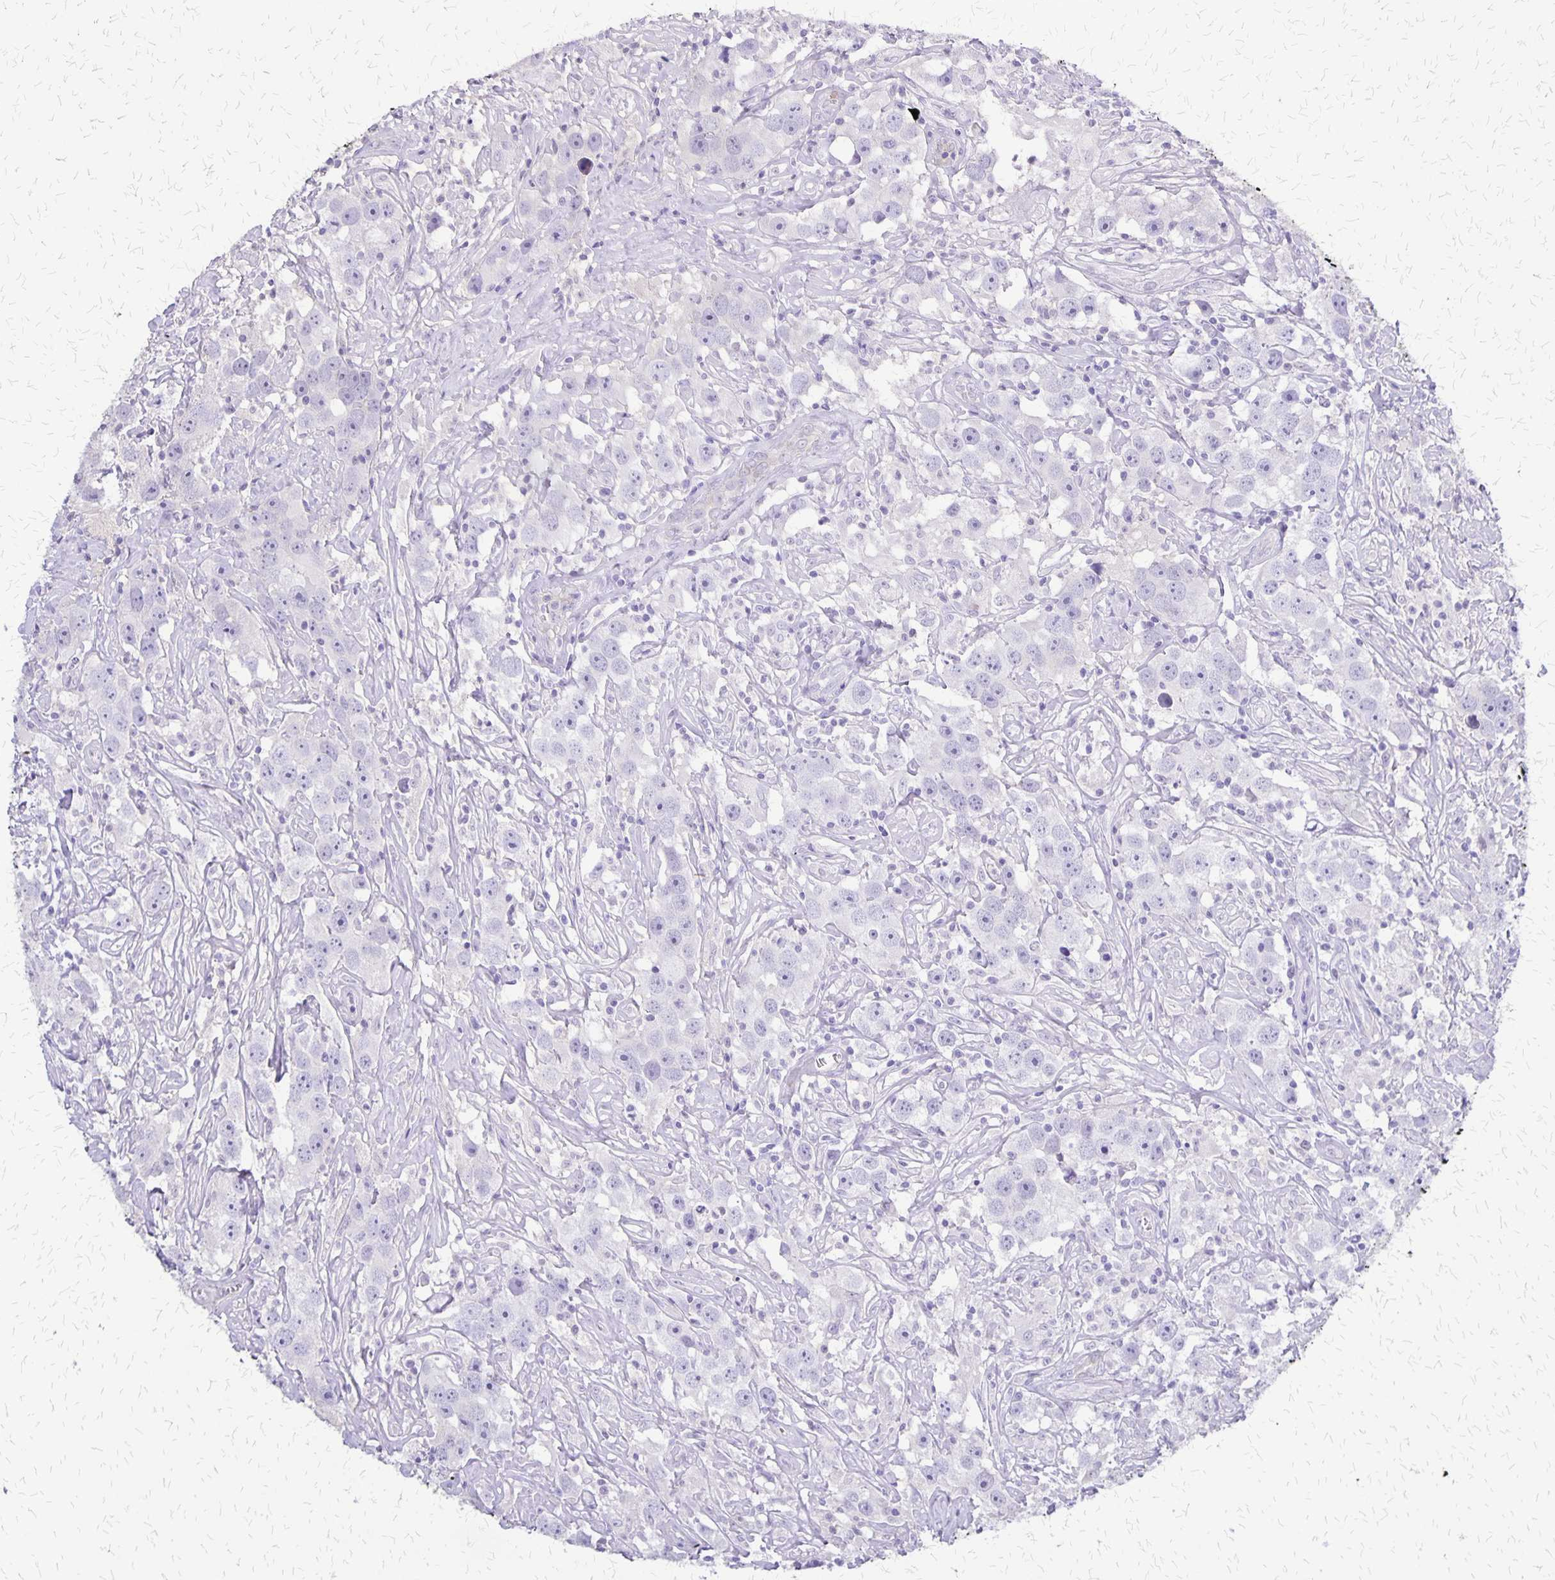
{"staining": {"intensity": "negative", "quantity": "none", "location": "none"}, "tissue": "testis cancer", "cell_type": "Tumor cells", "image_type": "cancer", "snomed": [{"axis": "morphology", "description": "Seminoma, NOS"}, {"axis": "topography", "description": "Testis"}], "caption": "IHC of testis cancer (seminoma) exhibits no expression in tumor cells.", "gene": "SI", "patient": {"sex": "male", "age": 49}}